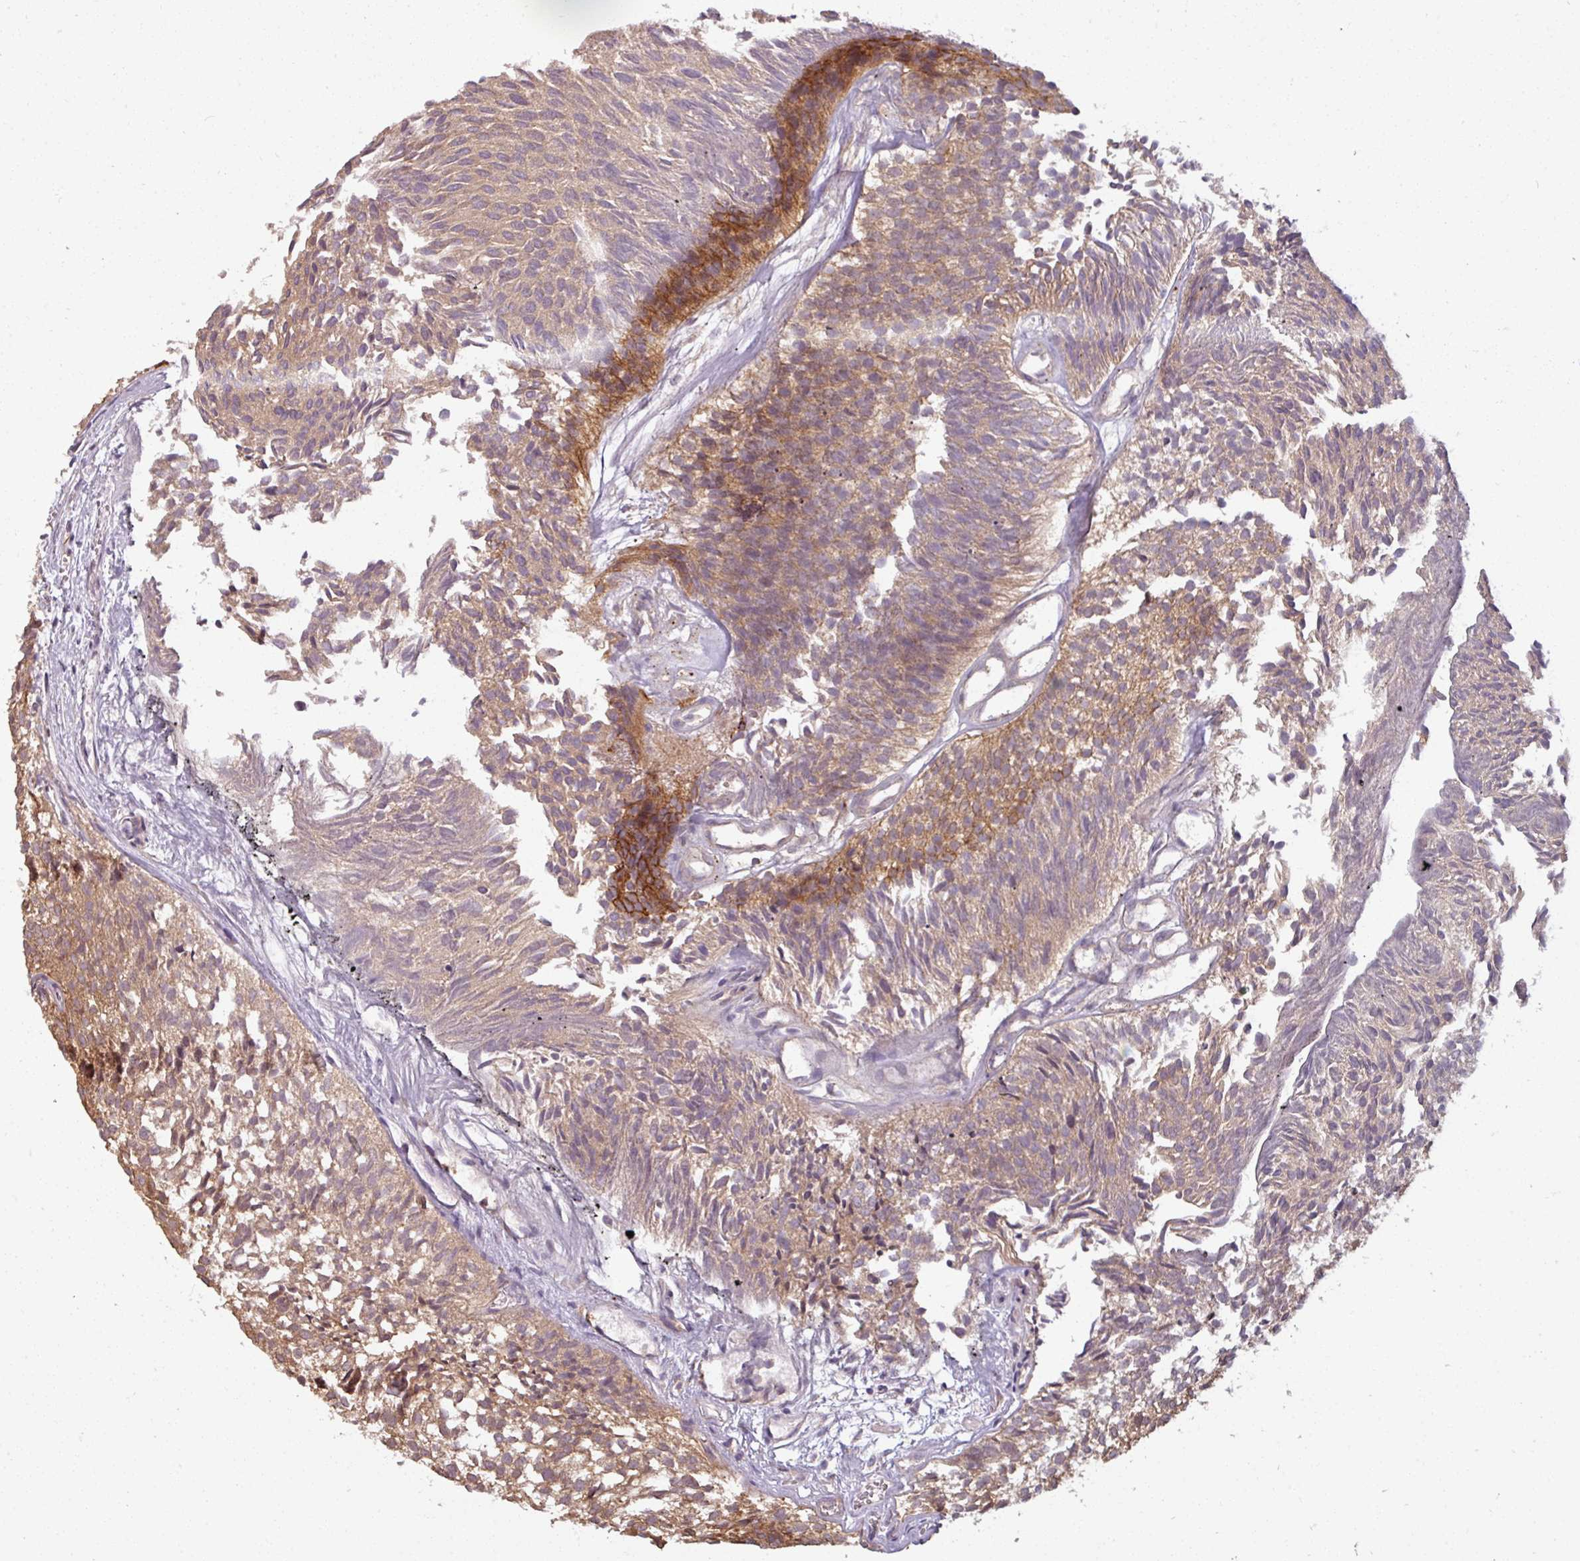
{"staining": {"intensity": "moderate", "quantity": "<25%", "location": "cytoplasmic/membranous"}, "tissue": "urothelial cancer", "cell_type": "Tumor cells", "image_type": "cancer", "snomed": [{"axis": "morphology", "description": "Urothelial carcinoma, Low grade"}, {"axis": "topography", "description": "Urinary bladder"}], "caption": "Low-grade urothelial carcinoma stained for a protein reveals moderate cytoplasmic/membranous positivity in tumor cells.", "gene": "TUSC3", "patient": {"sex": "male", "age": 91}}